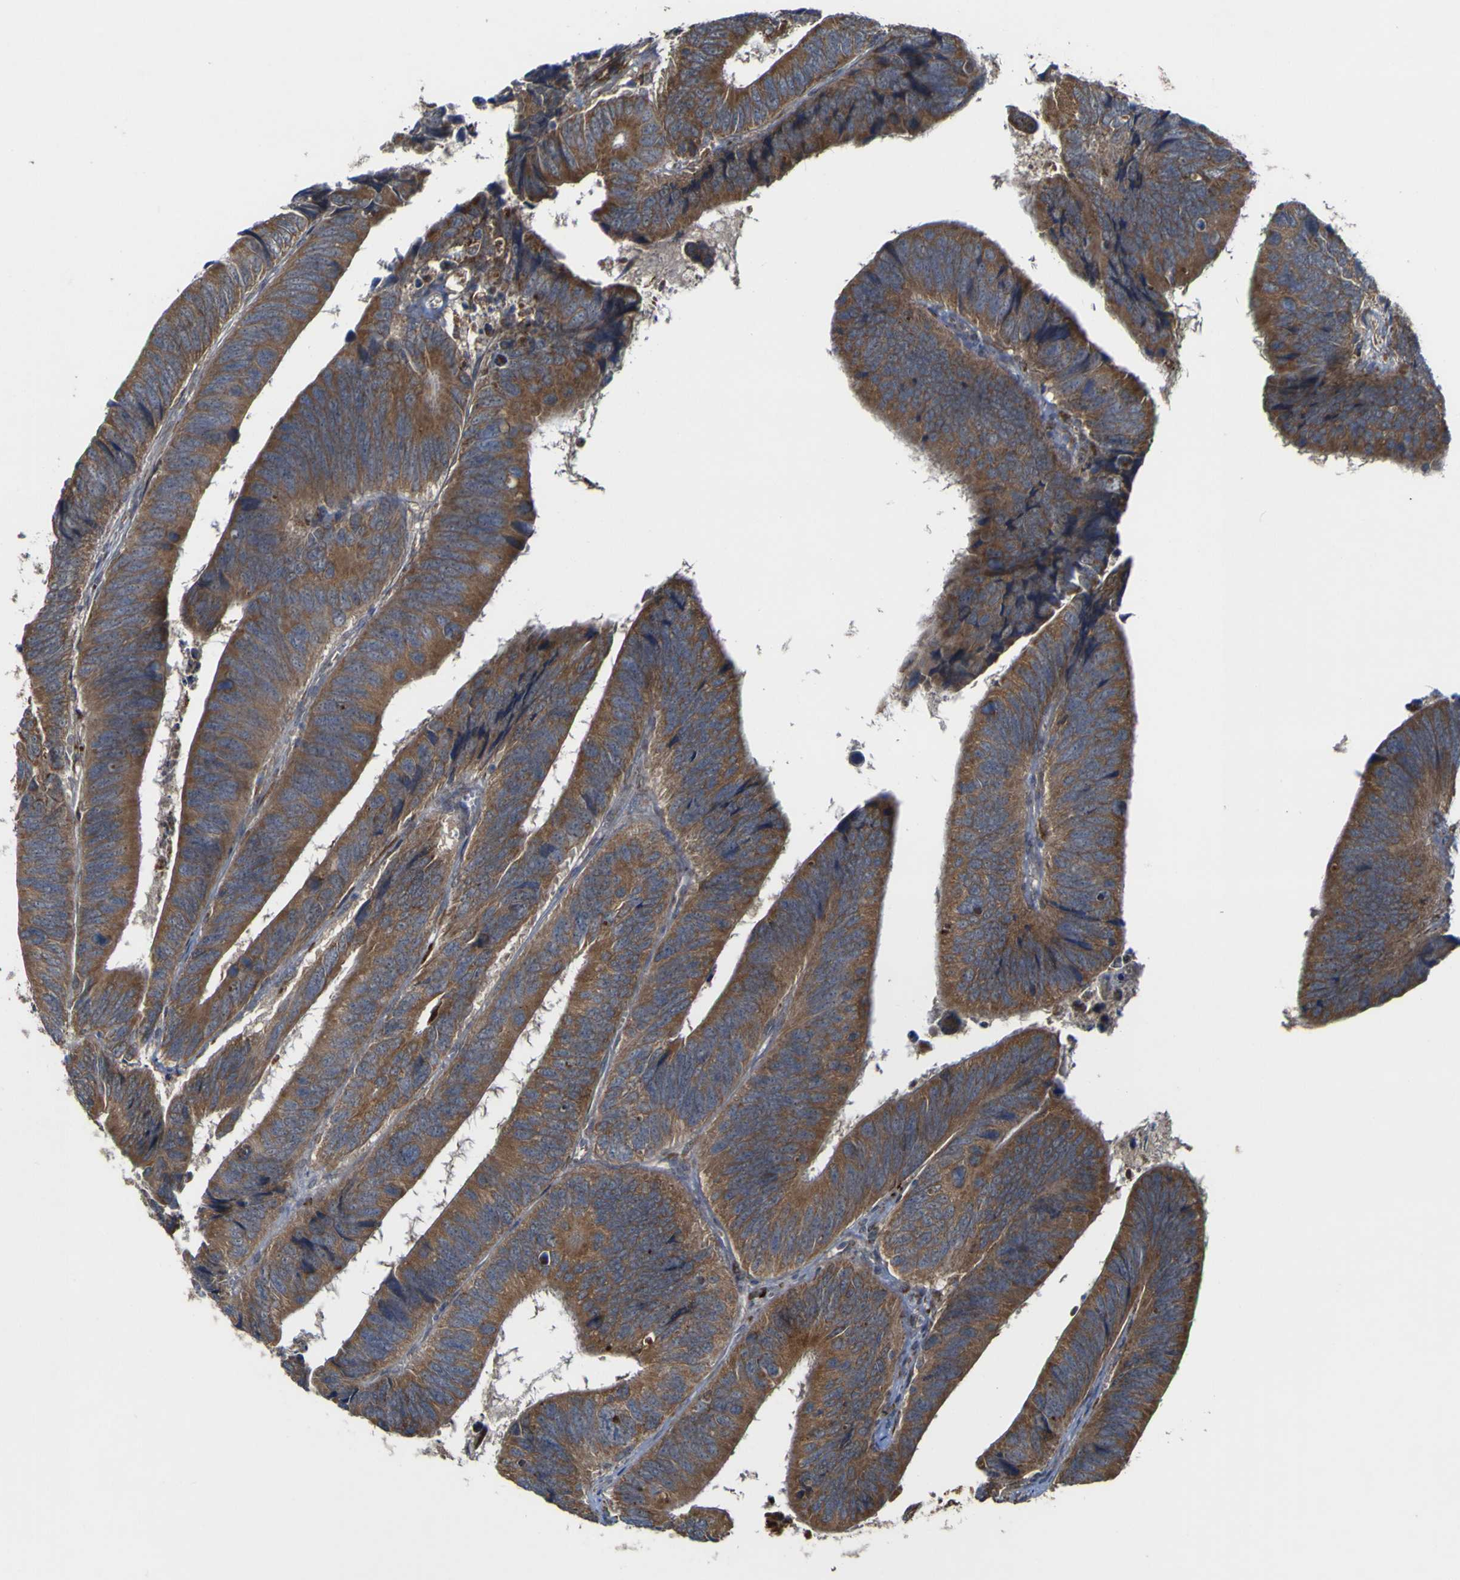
{"staining": {"intensity": "moderate", "quantity": ">75%", "location": "cytoplasmic/membranous"}, "tissue": "colorectal cancer", "cell_type": "Tumor cells", "image_type": "cancer", "snomed": [{"axis": "morphology", "description": "Adenocarcinoma, NOS"}, {"axis": "topography", "description": "Colon"}], "caption": "Immunohistochemistry micrograph of neoplastic tissue: colorectal cancer stained using IHC reveals medium levels of moderate protein expression localized specifically in the cytoplasmic/membranous of tumor cells, appearing as a cytoplasmic/membranous brown color.", "gene": "IRAK2", "patient": {"sex": "male", "age": 72}}